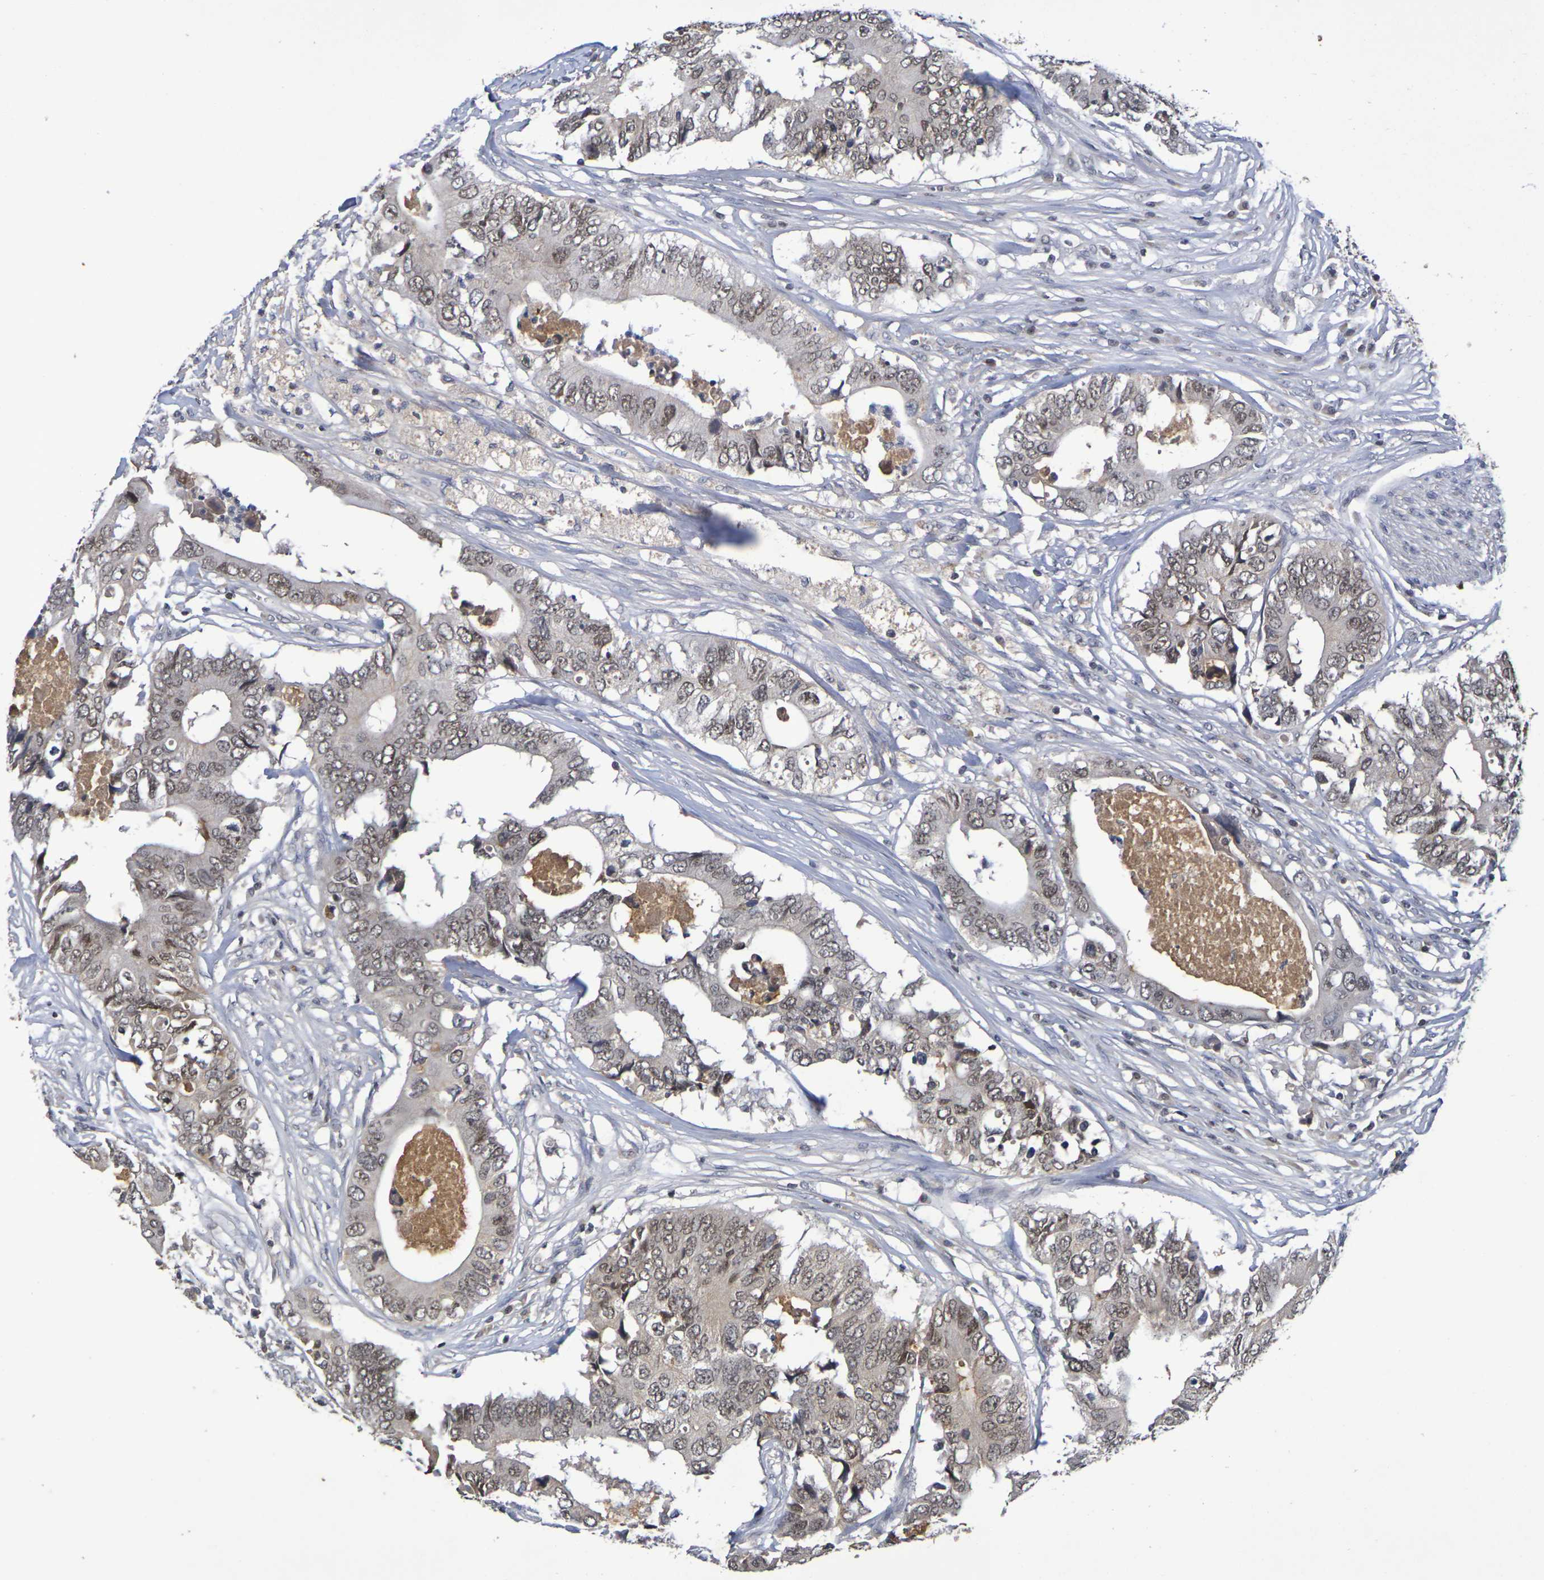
{"staining": {"intensity": "moderate", "quantity": ">75%", "location": "cytoplasmic/membranous,nuclear"}, "tissue": "colorectal cancer", "cell_type": "Tumor cells", "image_type": "cancer", "snomed": [{"axis": "morphology", "description": "Adenocarcinoma, NOS"}, {"axis": "topography", "description": "Colon"}], "caption": "Protein expression analysis of colorectal cancer (adenocarcinoma) reveals moderate cytoplasmic/membranous and nuclear staining in about >75% of tumor cells.", "gene": "TERF2", "patient": {"sex": "male", "age": 71}}